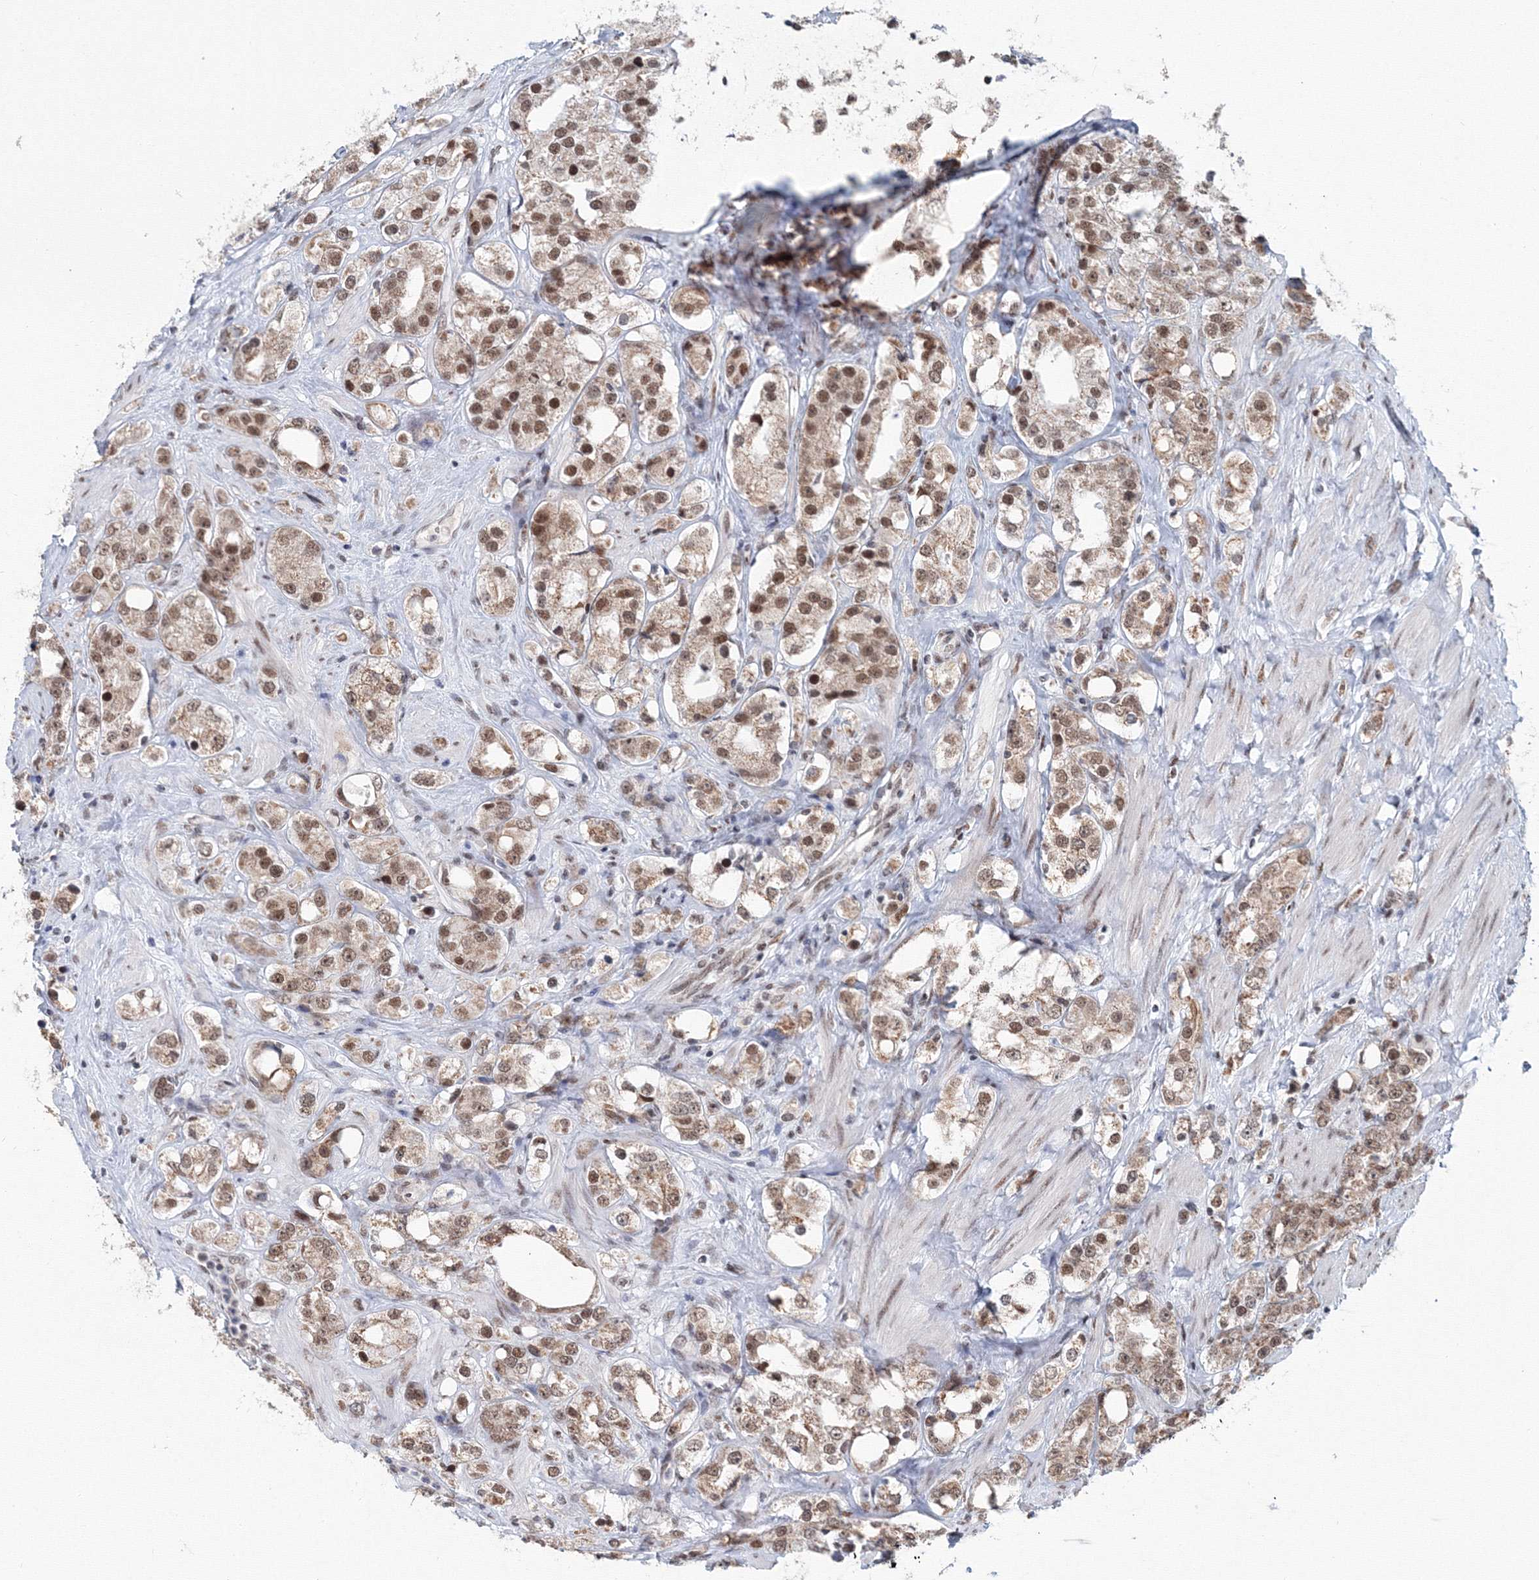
{"staining": {"intensity": "moderate", "quantity": ">75%", "location": "nuclear"}, "tissue": "prostate cancer", "cell_type": "Tumor cells", "image_type": "cancer", "snomed": [{"axis": "morphology", "description": "Adenocarcinoma, NOS"}, {"axis": "topography", "description": "Prostate"}], "caption": "Prostate cancer stained with DAB (3,3'-diaminobenzidine) IHC exhibits medium levels of moderate nuclear expression in approximately >75% of tumor cells.", "gene": "SF3B6", "patient": {"sex": "male", "age": 79}}